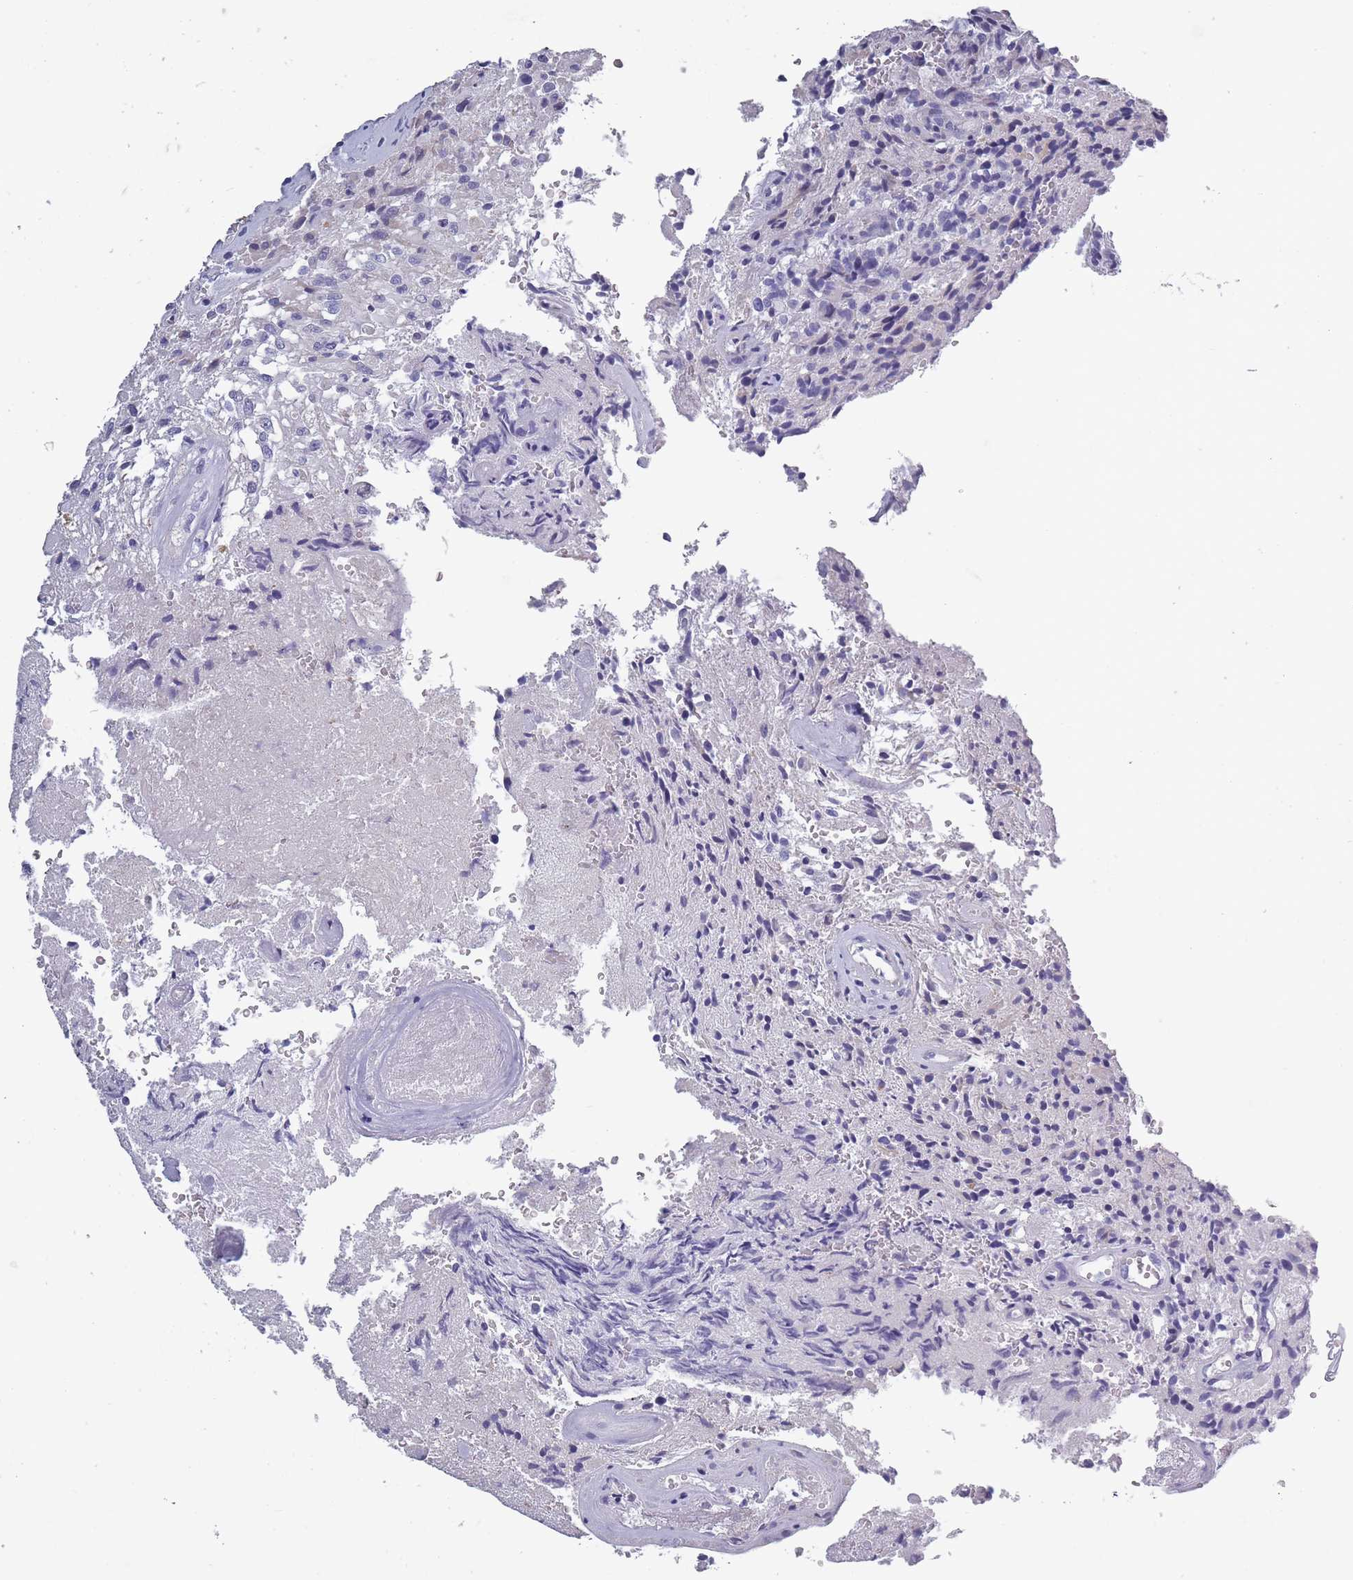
{"staining": {"intensity": "negative", "quantity": "none", "location": "none"}, "tissue": "glioma", "cell_type": "Tumor cells", "image_type": "cancer", "snomed": [{"axis": "morphology", "description": "Normal tissue, NOS"}, {"axis": "morphology", "description": "Glioma, malignant, High grade"}, {"axis": "topography", "description": "Cerebral cortex"}], "caption": "The photomicrograph exhibits no significant expression in tumor cells of malignant glioma (high-grade). (Brightfield microscopy of DAB immunohistochemistry at high magnification).", "gene": "OR4C5", "patient": {"sex": "male", "age": 56}}